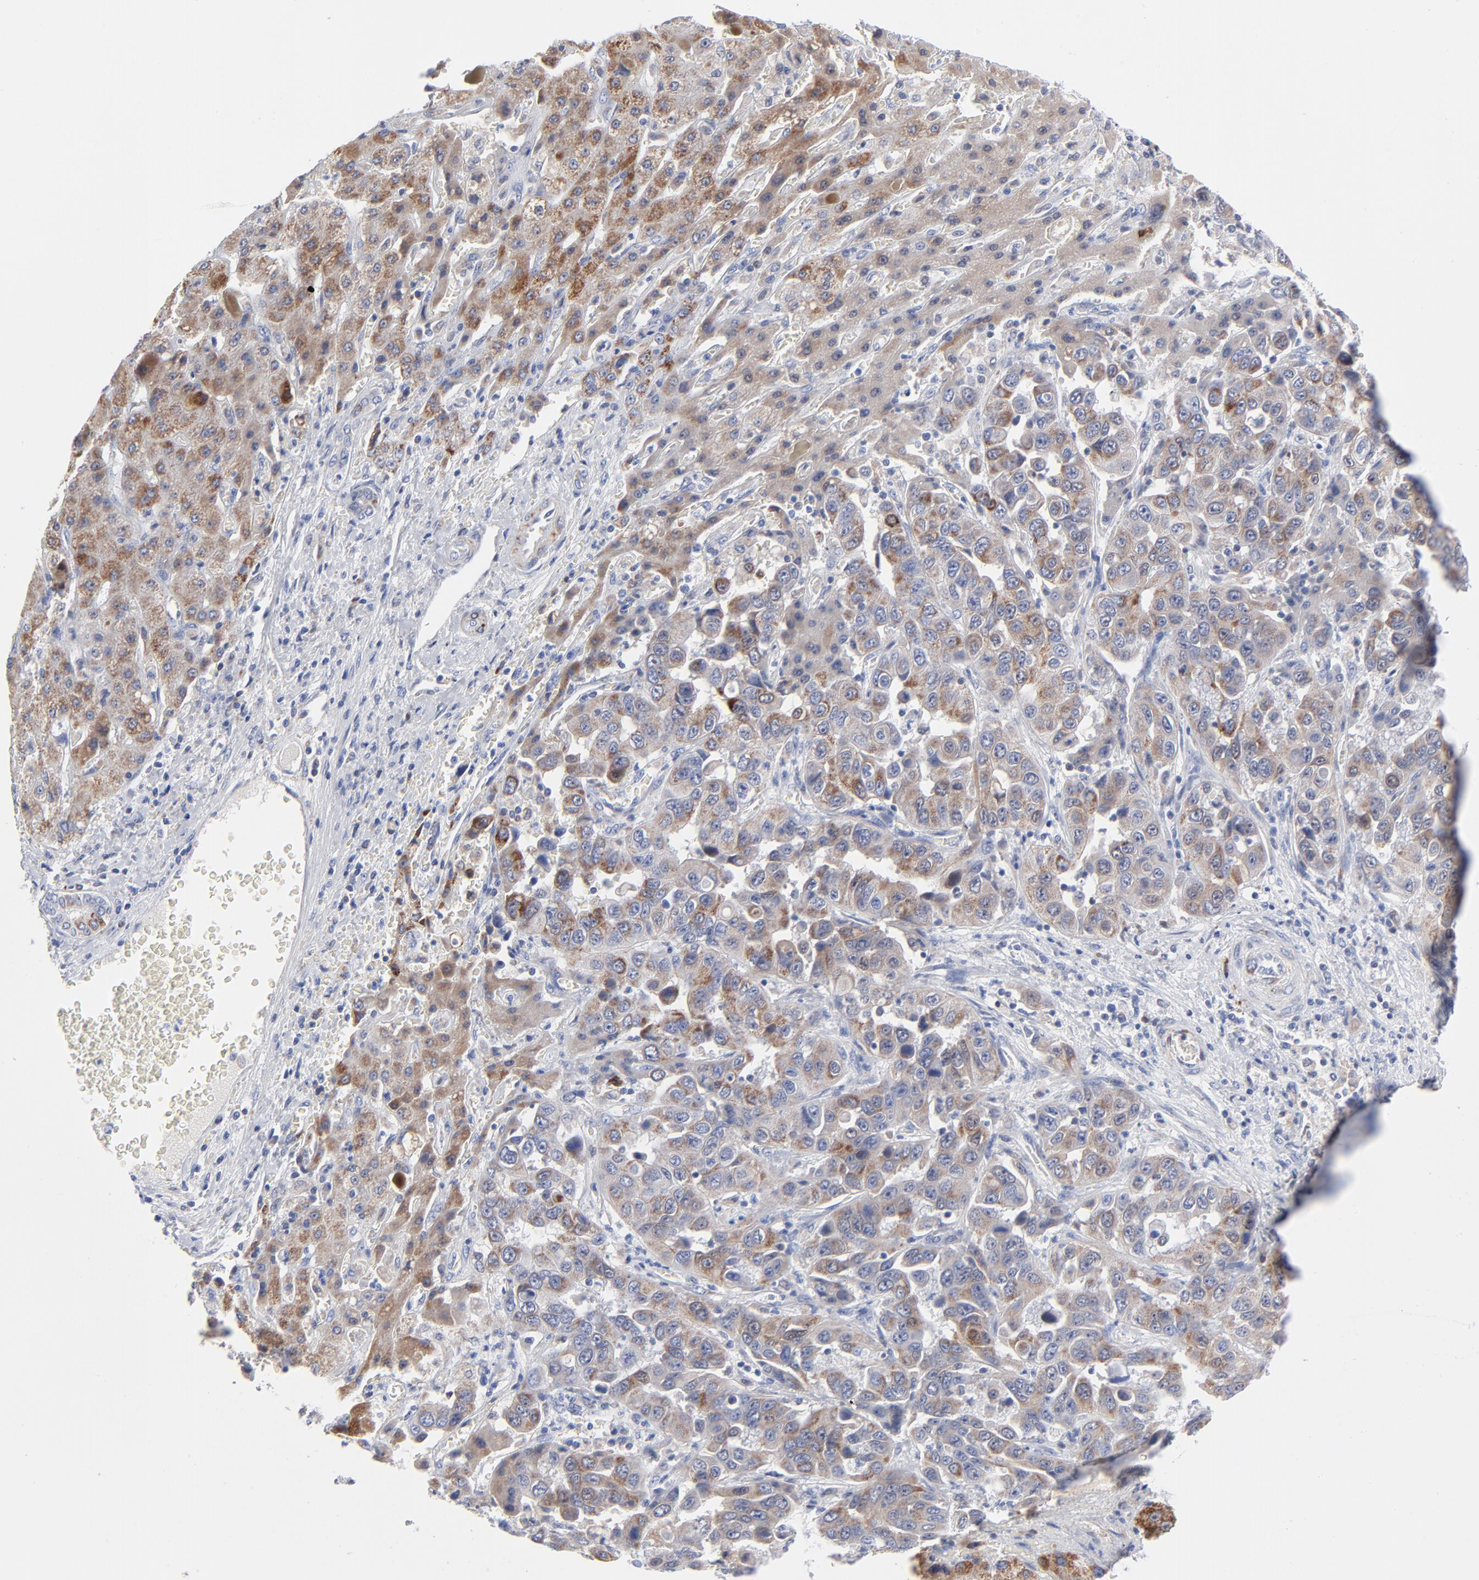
{"staining": {"intensity": "weak", "quantity": "25%-75%", "location": "cytoplasmic/membranous"}, "tissue": "liver cancer", "cell_type": "Tumor cells", "image_type": "cancer", "snomed": [{"axis": "morphology", "description": "Cholangiocarcinoma"}, {"axis": "topography", "description": "Liver"}], "caption": "The photomicrograph demonstrates immunohistochemical staining of cholangiocarcinoma (liver). There is weak cytoplasmic/membranous positivity is identified in about 25%-75% of tumor cells.", "gene": "CHCHD10", "patient": {"sex": "female", "age": 52}}